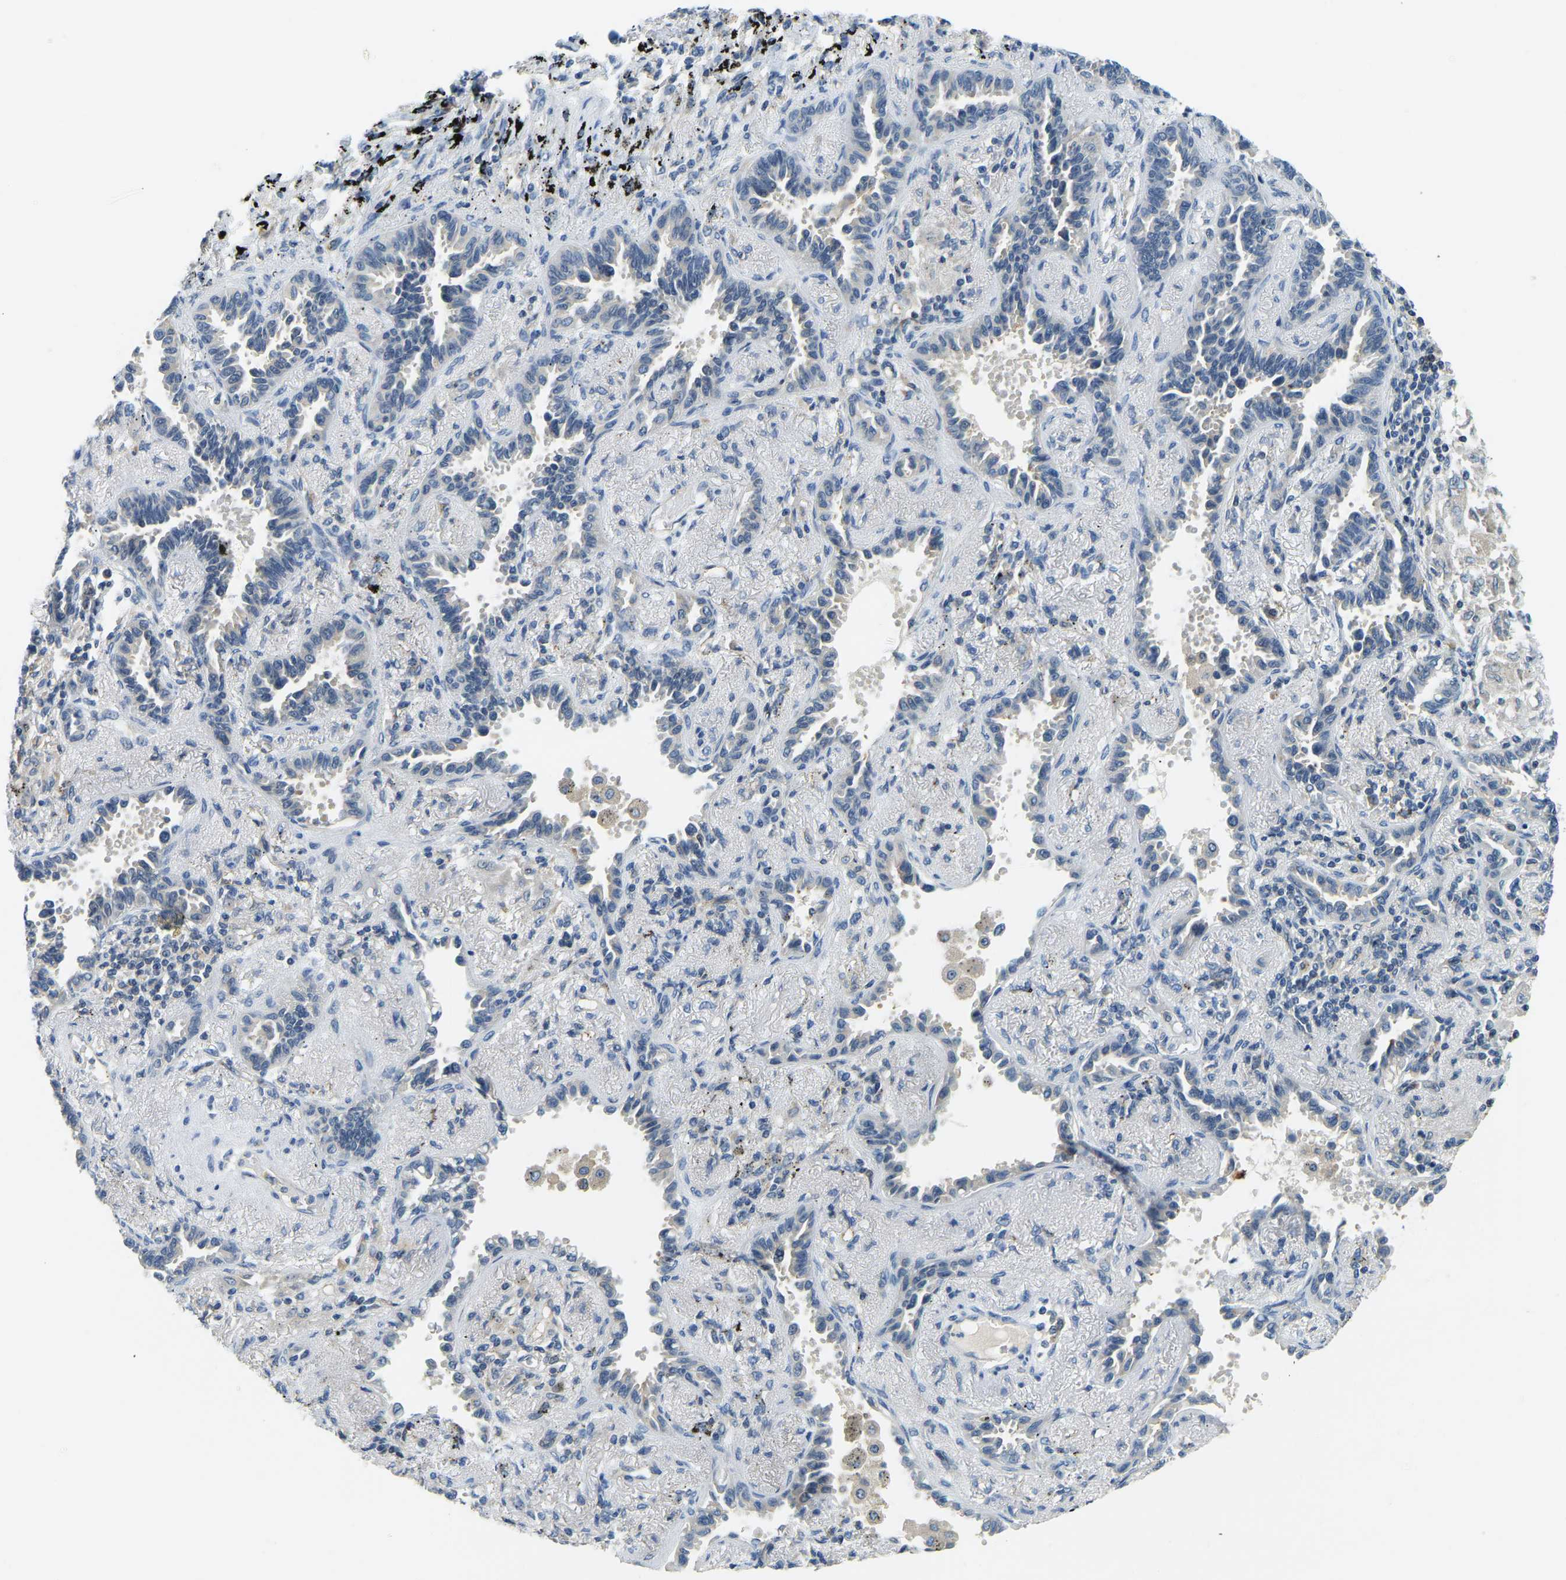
{"staining": {"intensity": "negative", "quantity": "none", "location": "none"}, "tissue": "lung cancer", "cell_type": "Tumor cells", "image_type": "cancer", "snomed": [{"axis": "morphology", "description": "Adenocarcinoma, NOS"}, {"axis": "topography", "description": "Lung"}], "caption": "Immunohistochemistry histopathology image of lung adenocarcinoma stained for a protein (brown), which reveals no staining in tumor cells.", "gene": "RRP1", "patient": {"sex": "male", "age": 59}}